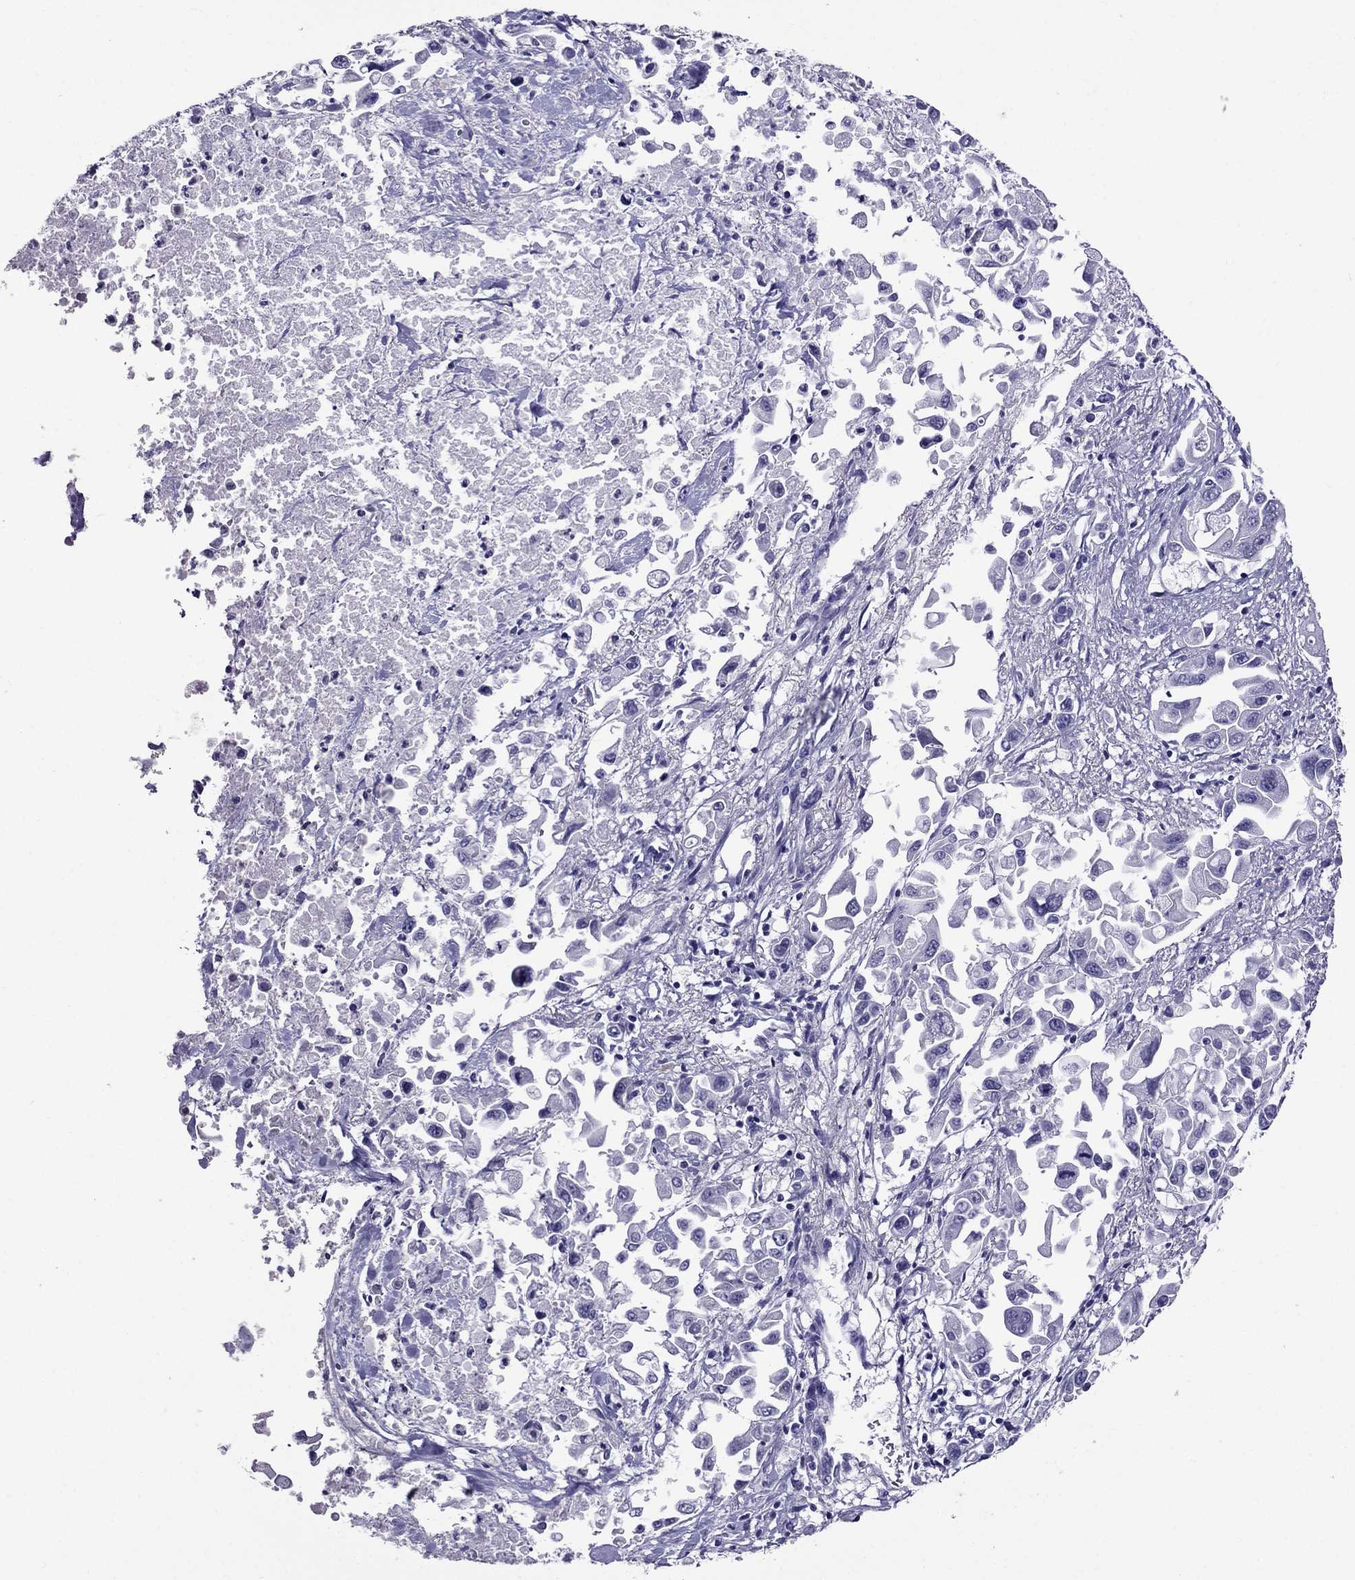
{"staining": {"intensity": "negative", "quantity": "none", "location": "none"}, "tissue": "pancreatic cancer", "cell_type": "Tumor cells", "image_type": "cancer", "snomed": [{"axis": "morphology", "description": "Adenocarcinoma, NOS"}, {"axis": "topography", "description": "Pancreas"}], "caption": "The photomicrograph displays no significant expression in tumor cells of pancreatic adenocarcinoma.", "gene": "OXCT2", "patient": {"sex": "female", "age": 83}}